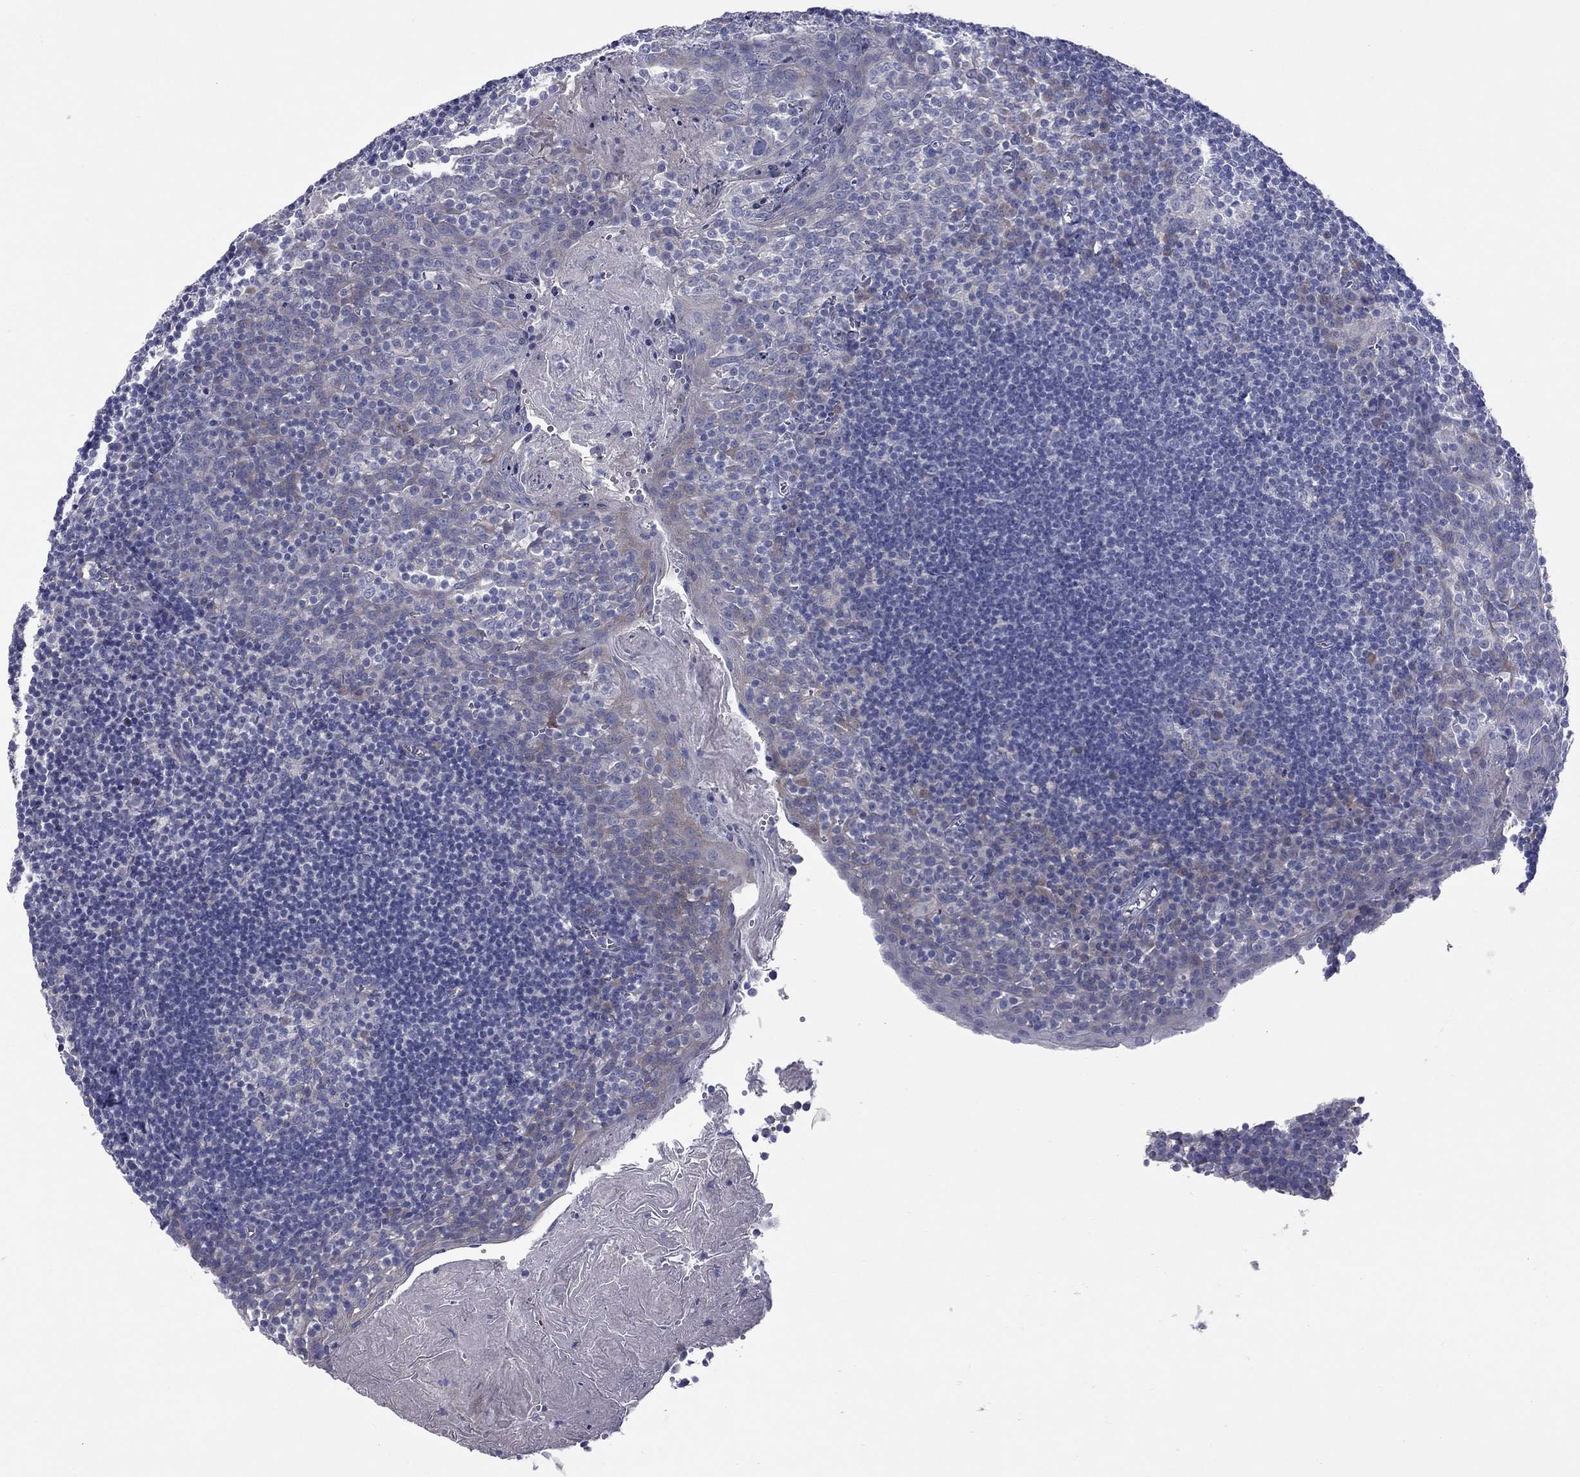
{"staining": {"intensity": "negative", "quantity": "none", "location": "none"}, "tissue": "lymph node", "cell_type": "Germinal center cells", "image_type": "normal", "snomed": [{"axis": "morphology", "description": "Normal tissue, NOS"}, {"axis": "topography", "description": "Lymph node"}], "caption": "Lymph node stained for a protein using immunohistochemistry (IHC) exhibits no expression germinal center cells.", "gene": "UNC119B", "patient": {"sex": "female", "age": 21}}